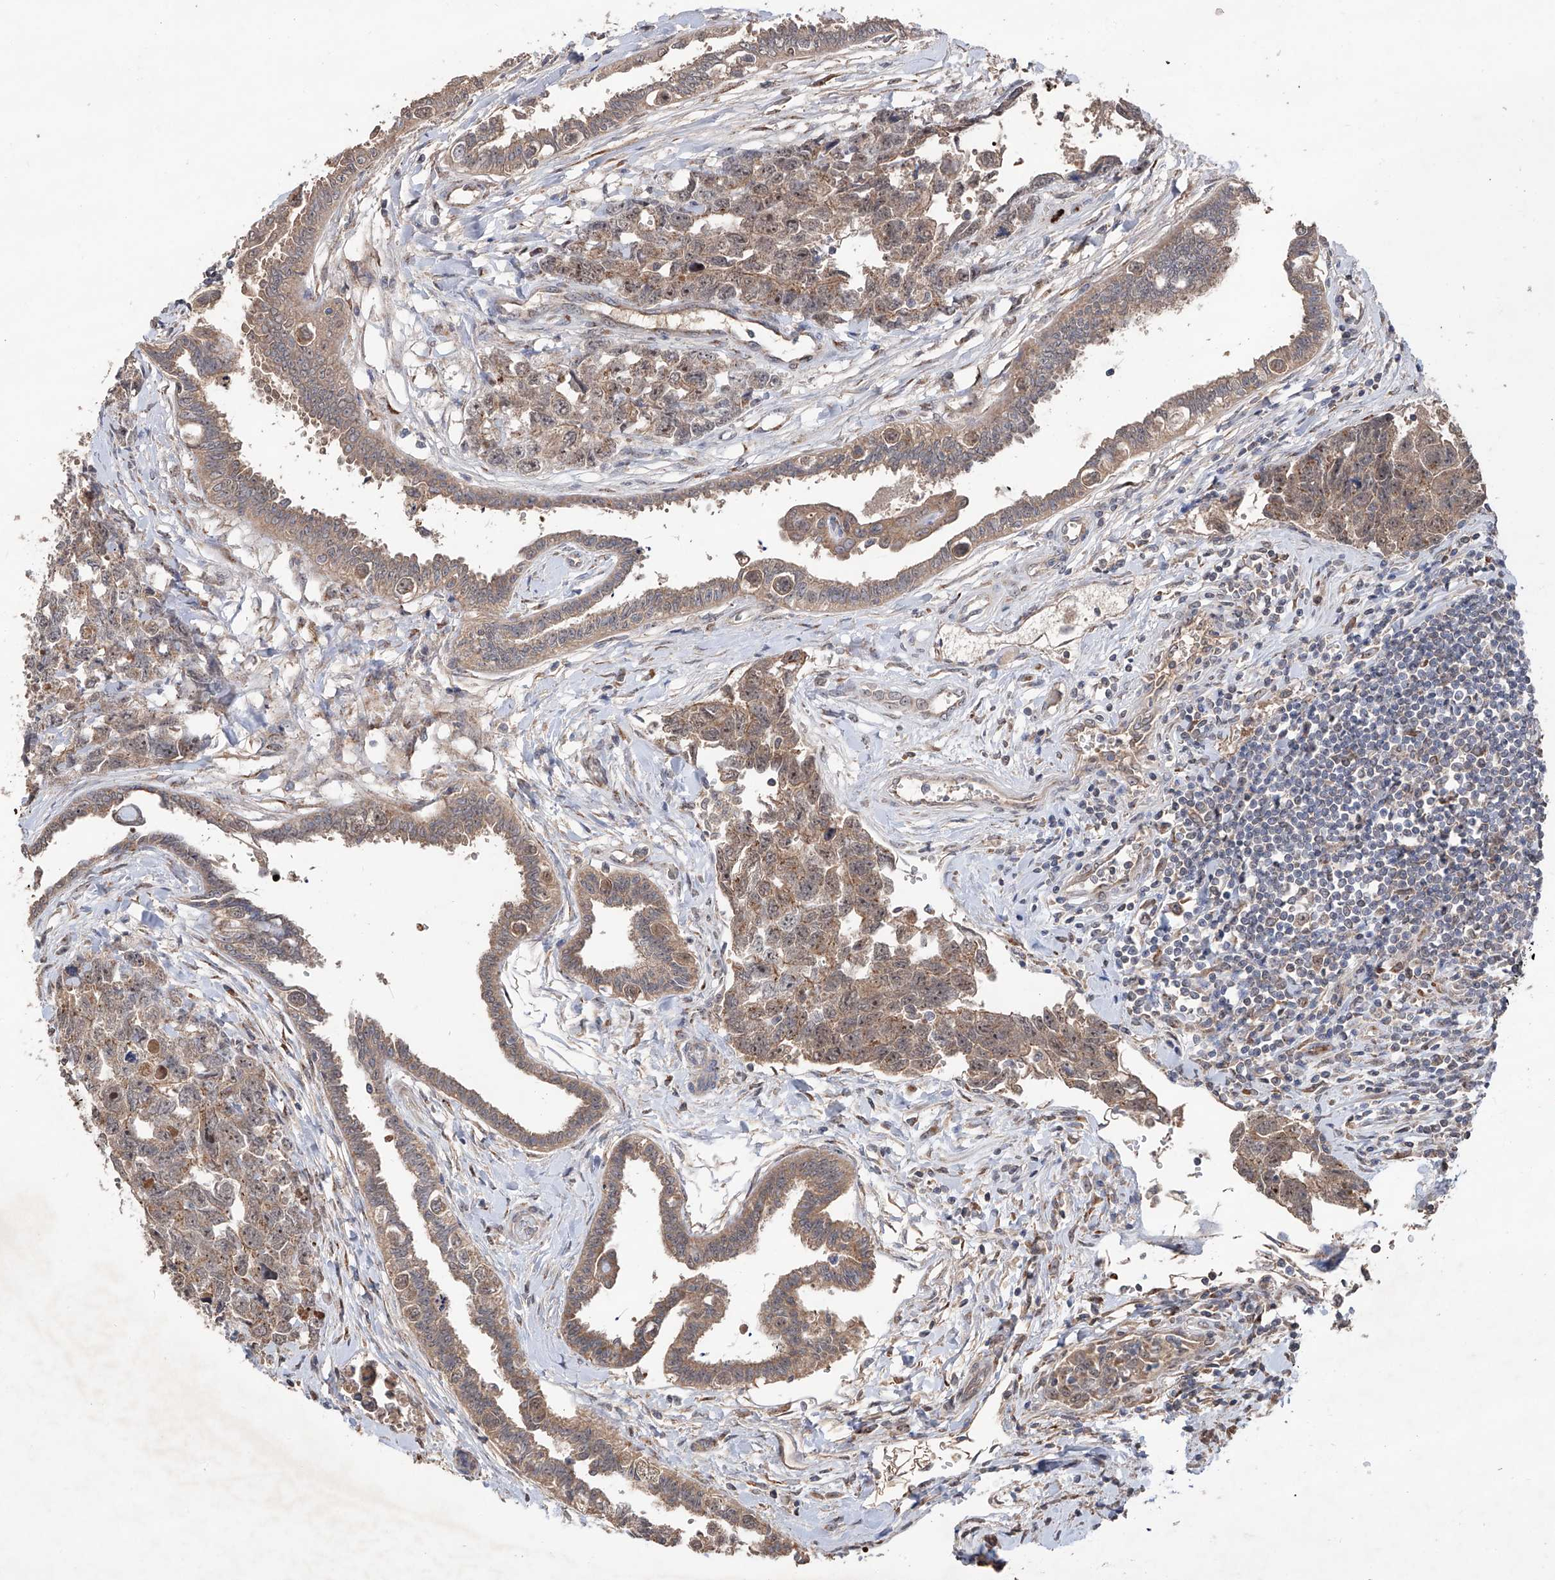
{"staining": {"intensity": "weak", "quantity": ">75%", "location": "cytoplasmic/membranous"}, "tissue": "testis cancer", "cell_type": "Tumor cells", "image_type": "cancer", "snomed": [{"axis": "morphology", "description": "Carcinoma, Embryonal, NOS"}, {"axis": "topography", "description": "Testis"}], "caption": "A brown stain highlights weak cytoplasmic/membranous expression of a protein in human testis cancer (embryonal carcinoma) tumor cells.", "gene": "EDN1", "patient": {"sex": "male", "age": 31}}